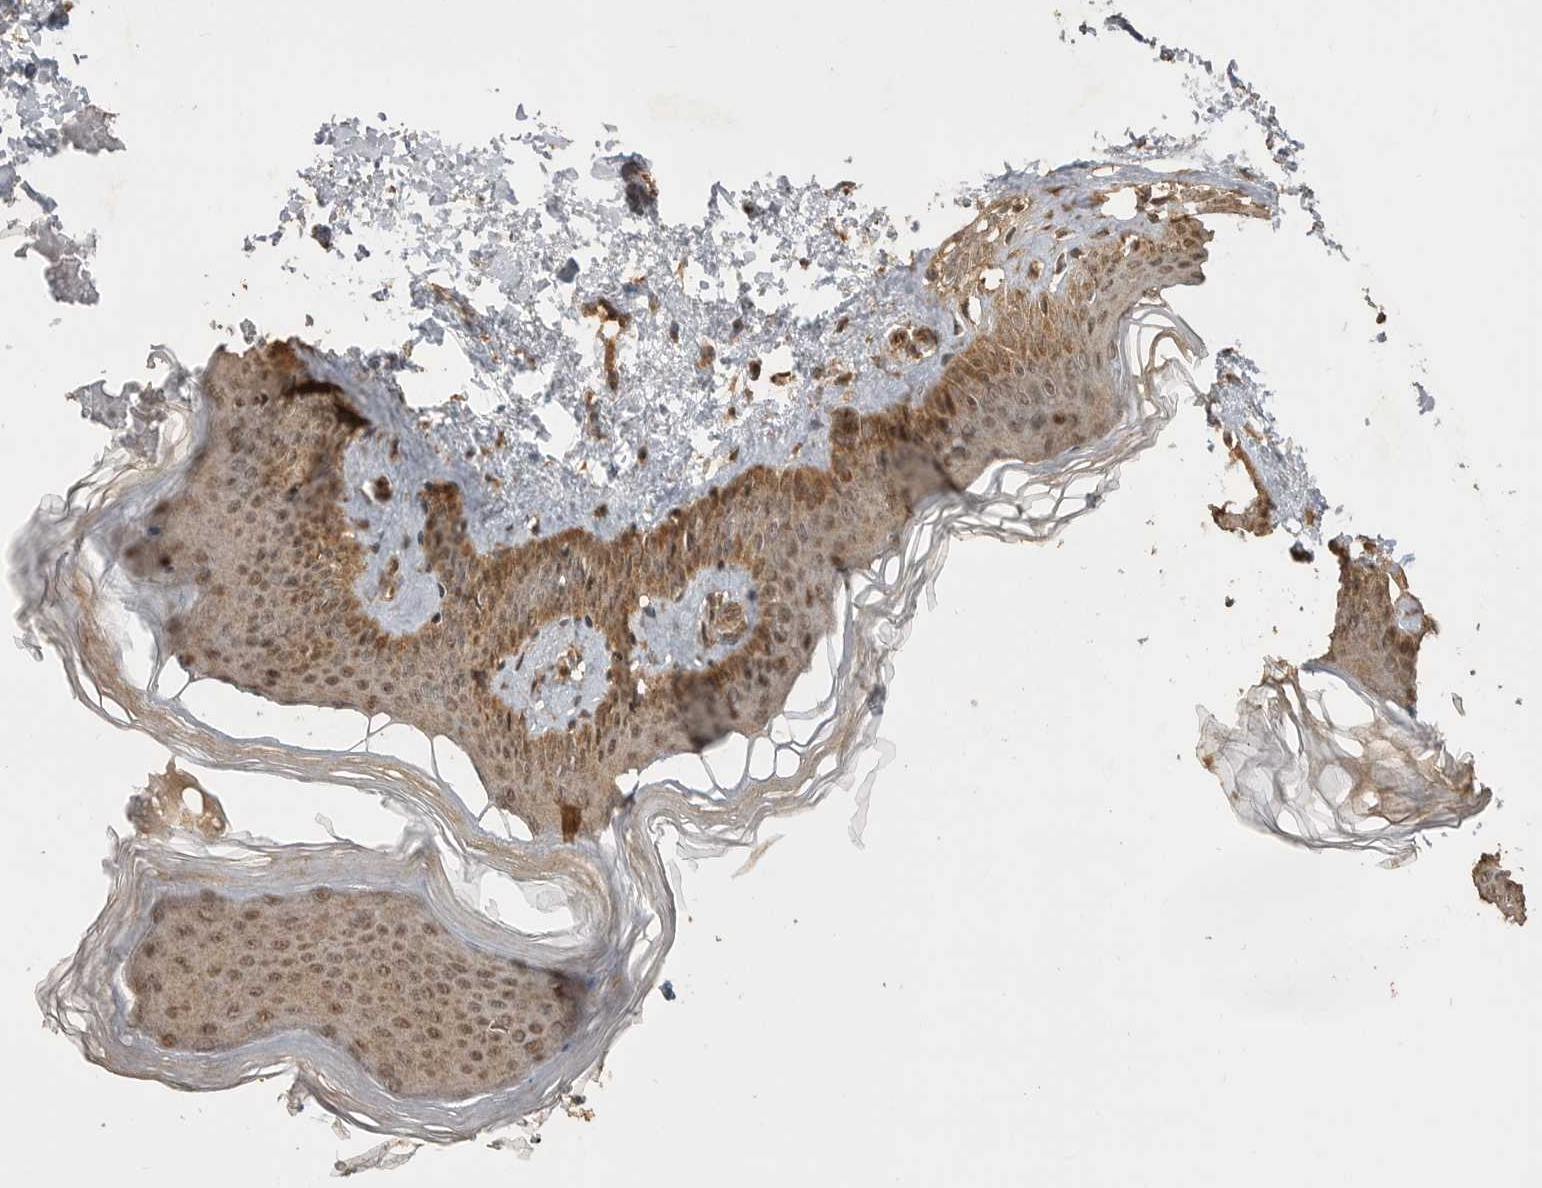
{"staining": {"intensity": "strong", "quantity": ">75%", "location": "cytoplasmic/membranous,nuclear"}, "tissue": "skin", "cell_type": "Fibroblasts", "image_type": "normal", "snomed": [{"axis": "morphology", "description": "Normal tissue, NOS"}, {"axis": "topography", "description": "Skin"}], "caption": "A high amount of strong cytoplasmic/membranous,nuclear positivity is seen in about >75% of fibroblasts in normal skin. (DAB (3,3'-diaminobenzidine) = brown stain, brightfield microscopy at high magnification).", "gene": "BOC", "patient": {"sex": "female", "age": 27}}